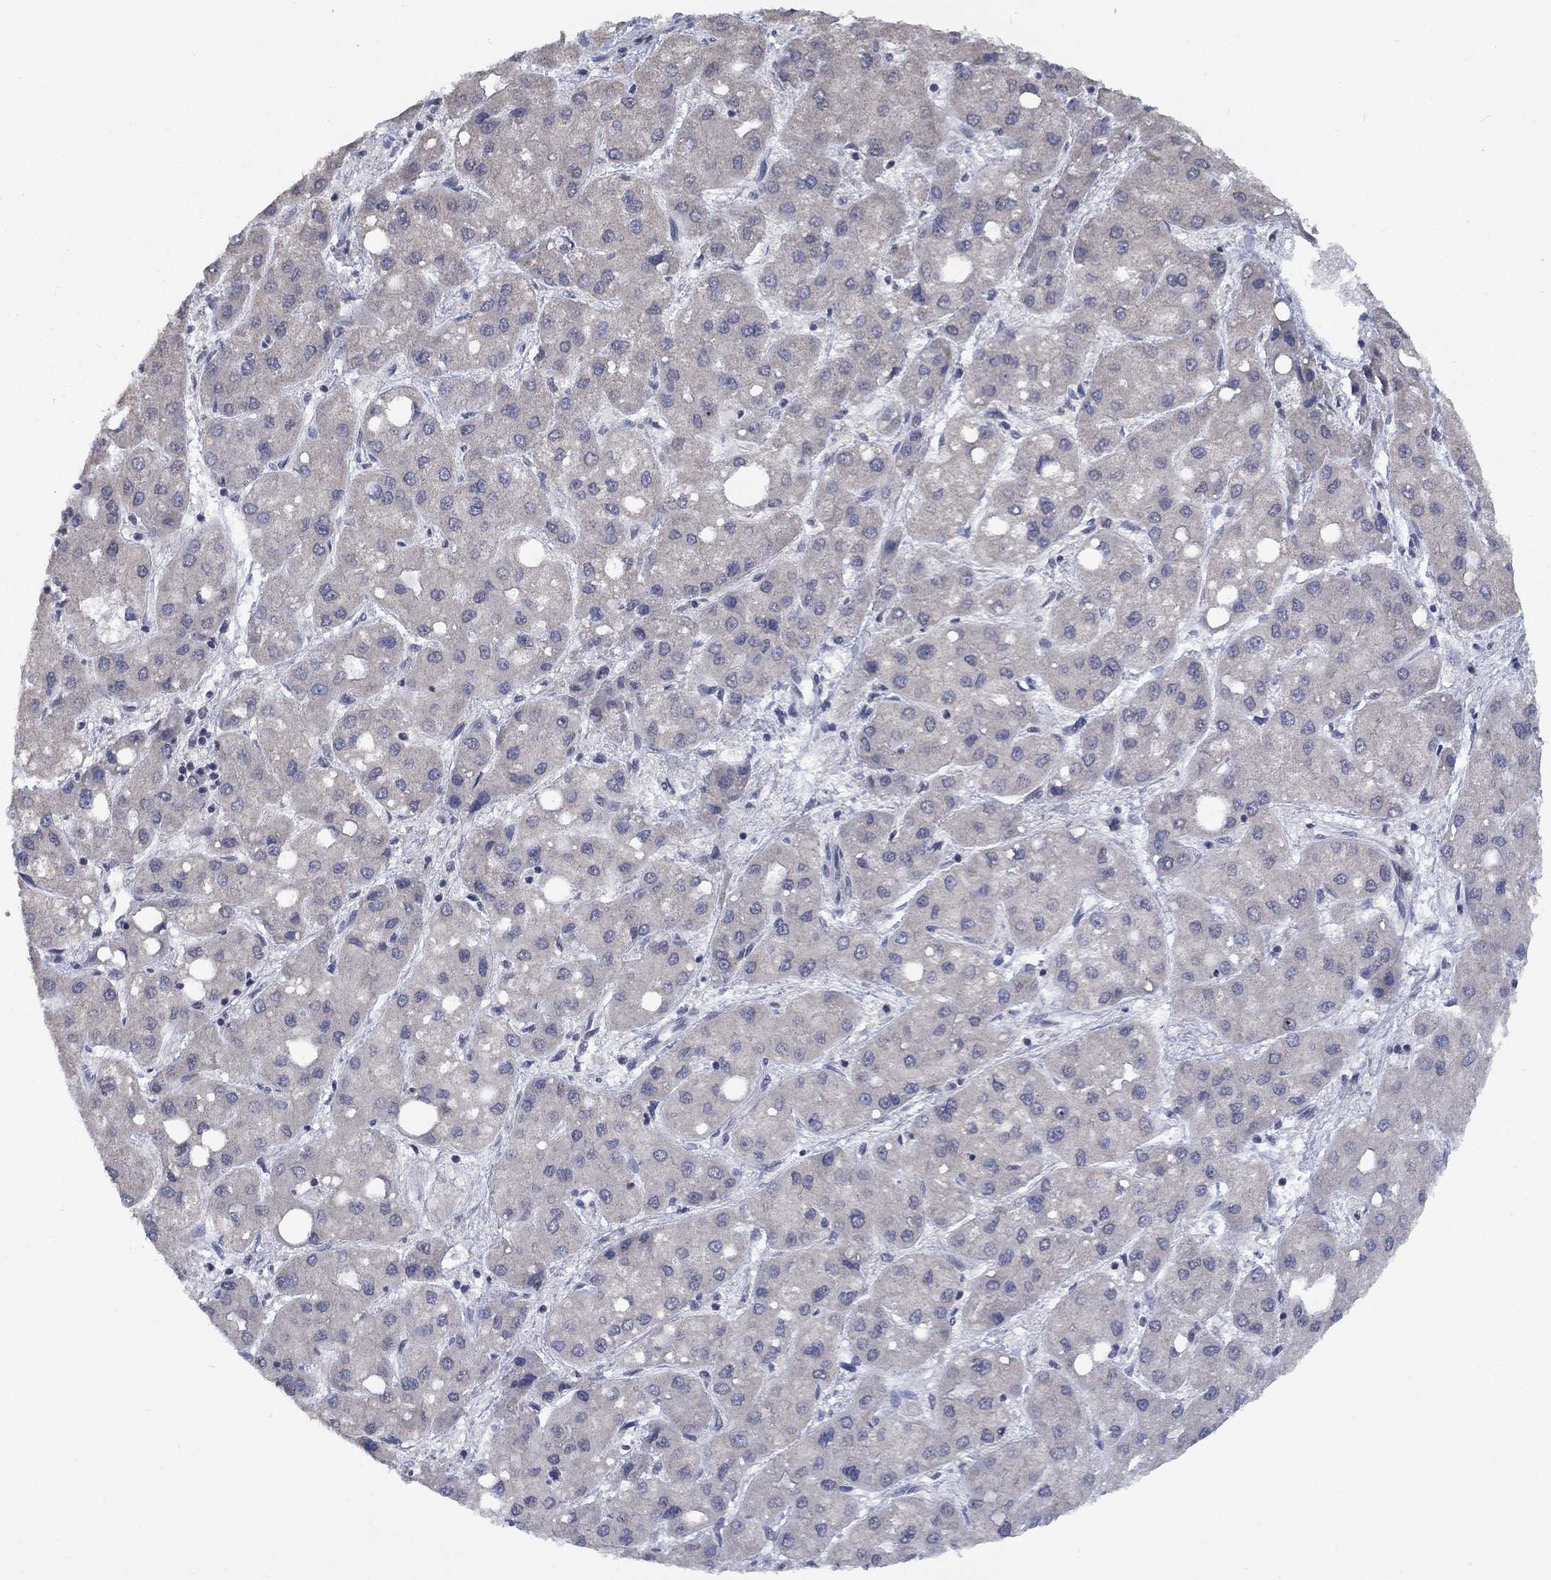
{"staining": {"intensity": "negative", "quantity": "none", "location": "none"}, "tissue": "liver cancer", "cell_type": "Tumor cells", "image_type": "cancer", "snomed": [{"axis": "morphology", "description": "Carcinoma, Hepatocellular, NOS"}, {"axis": "topography", "description": "Liver"}], "caption": "DAB immunohistochemical staining of liver hepatocellular carcinoma demonstrates no significant staining in tumor cells.", "gene": "SPATA33", "patient": {"sex": "male", "age": 73}}